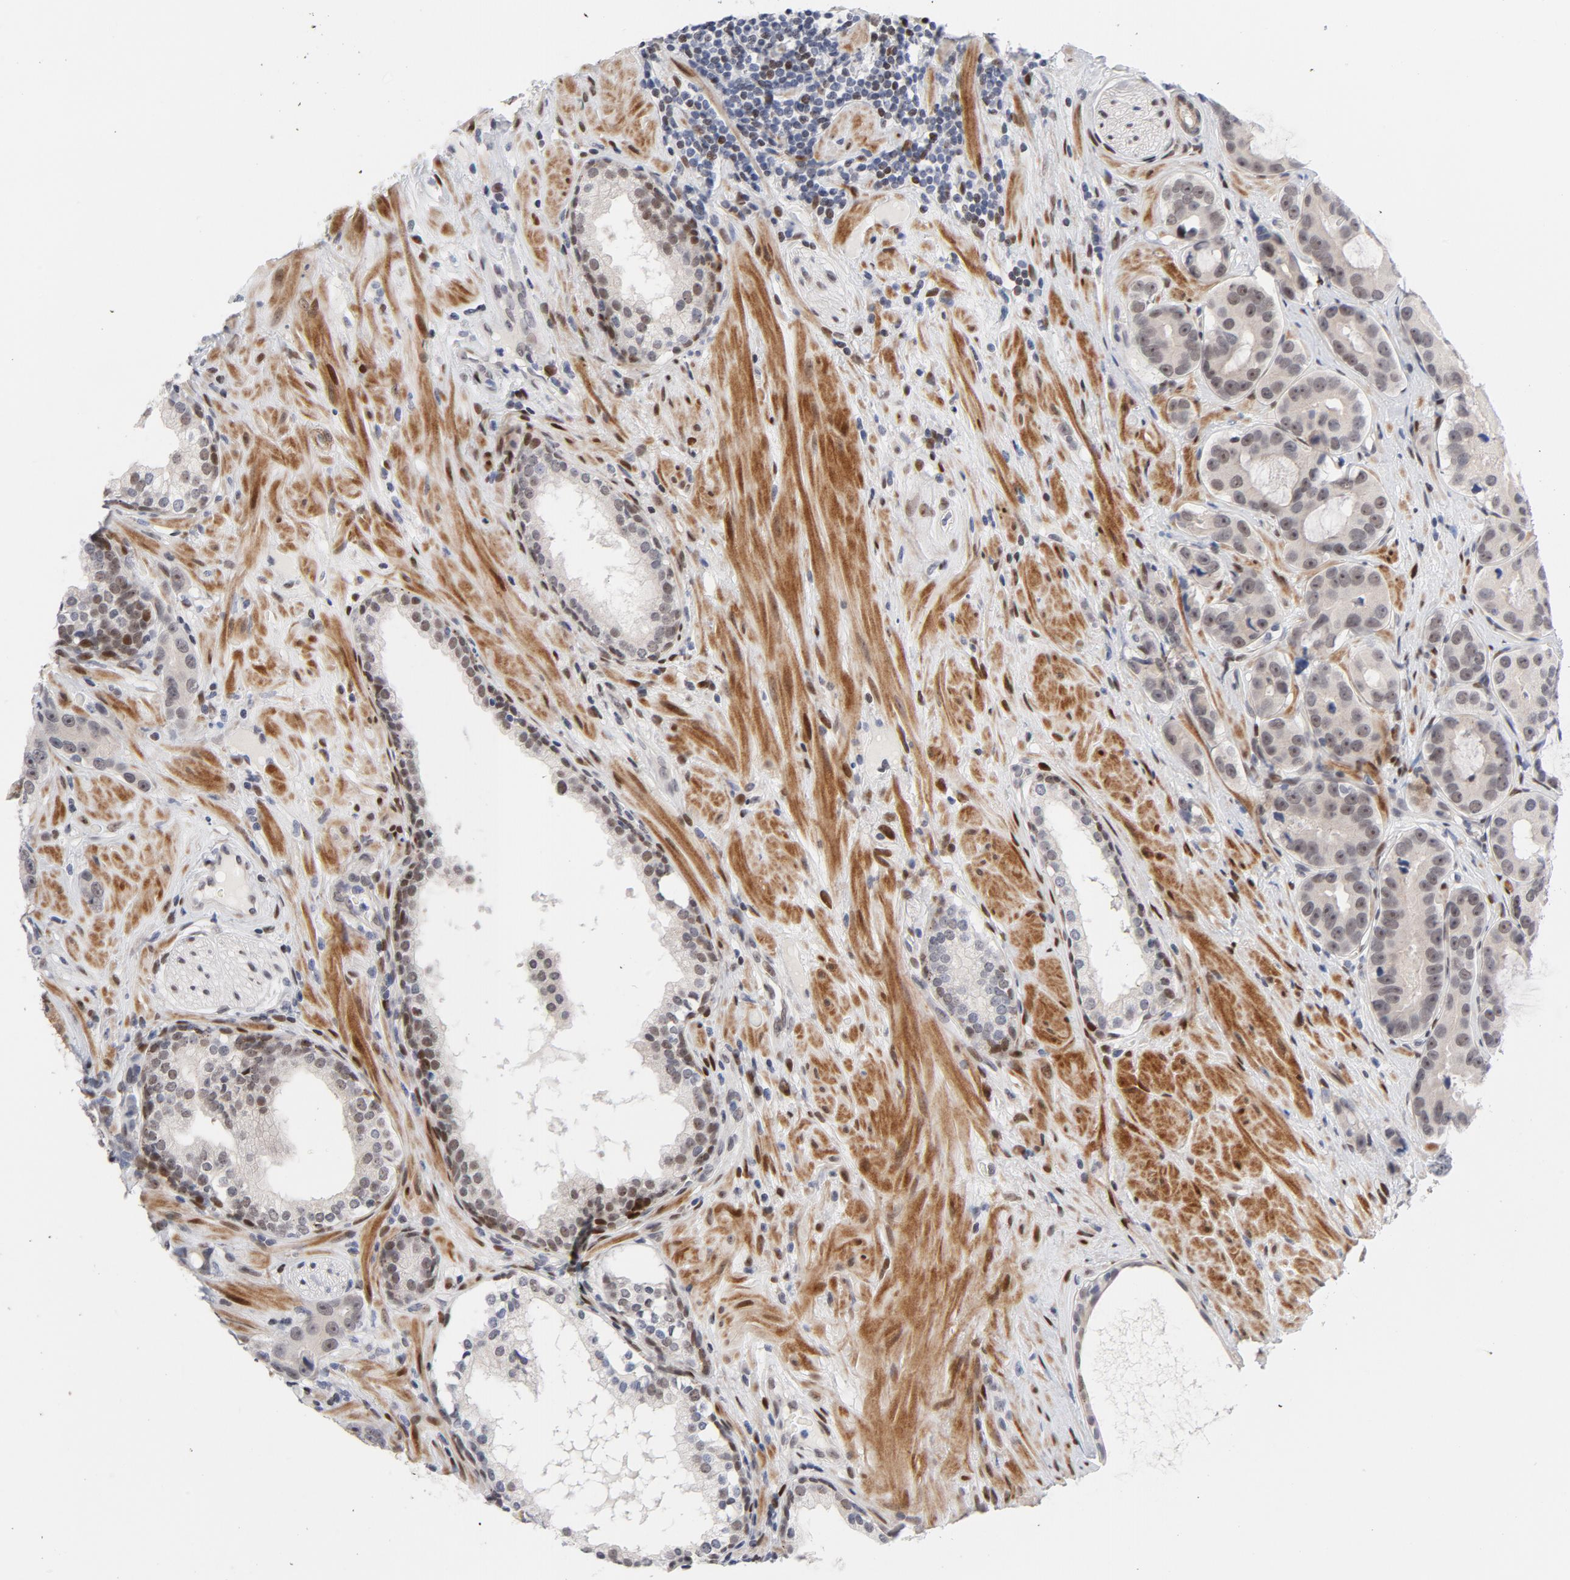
{"staining": {"intensity": "weak", "quantity": "25%-75%", "location": "nuclear"}, "tissue": "prostate cancer", "cell_type": "Tumor cells", "image_type": "cancer", "snomed": [{"axis": "morphology", "description": "Adenocarcinoma, Low grade"}, {"axis": "topography", "description": "Prostate"}], "caption": "A brown stain labels weak nuclear positivity of a protein in human prostate cancer tumor cells.", "gene": "NFIC", "patient": {"sex": "male", "age": 59}}